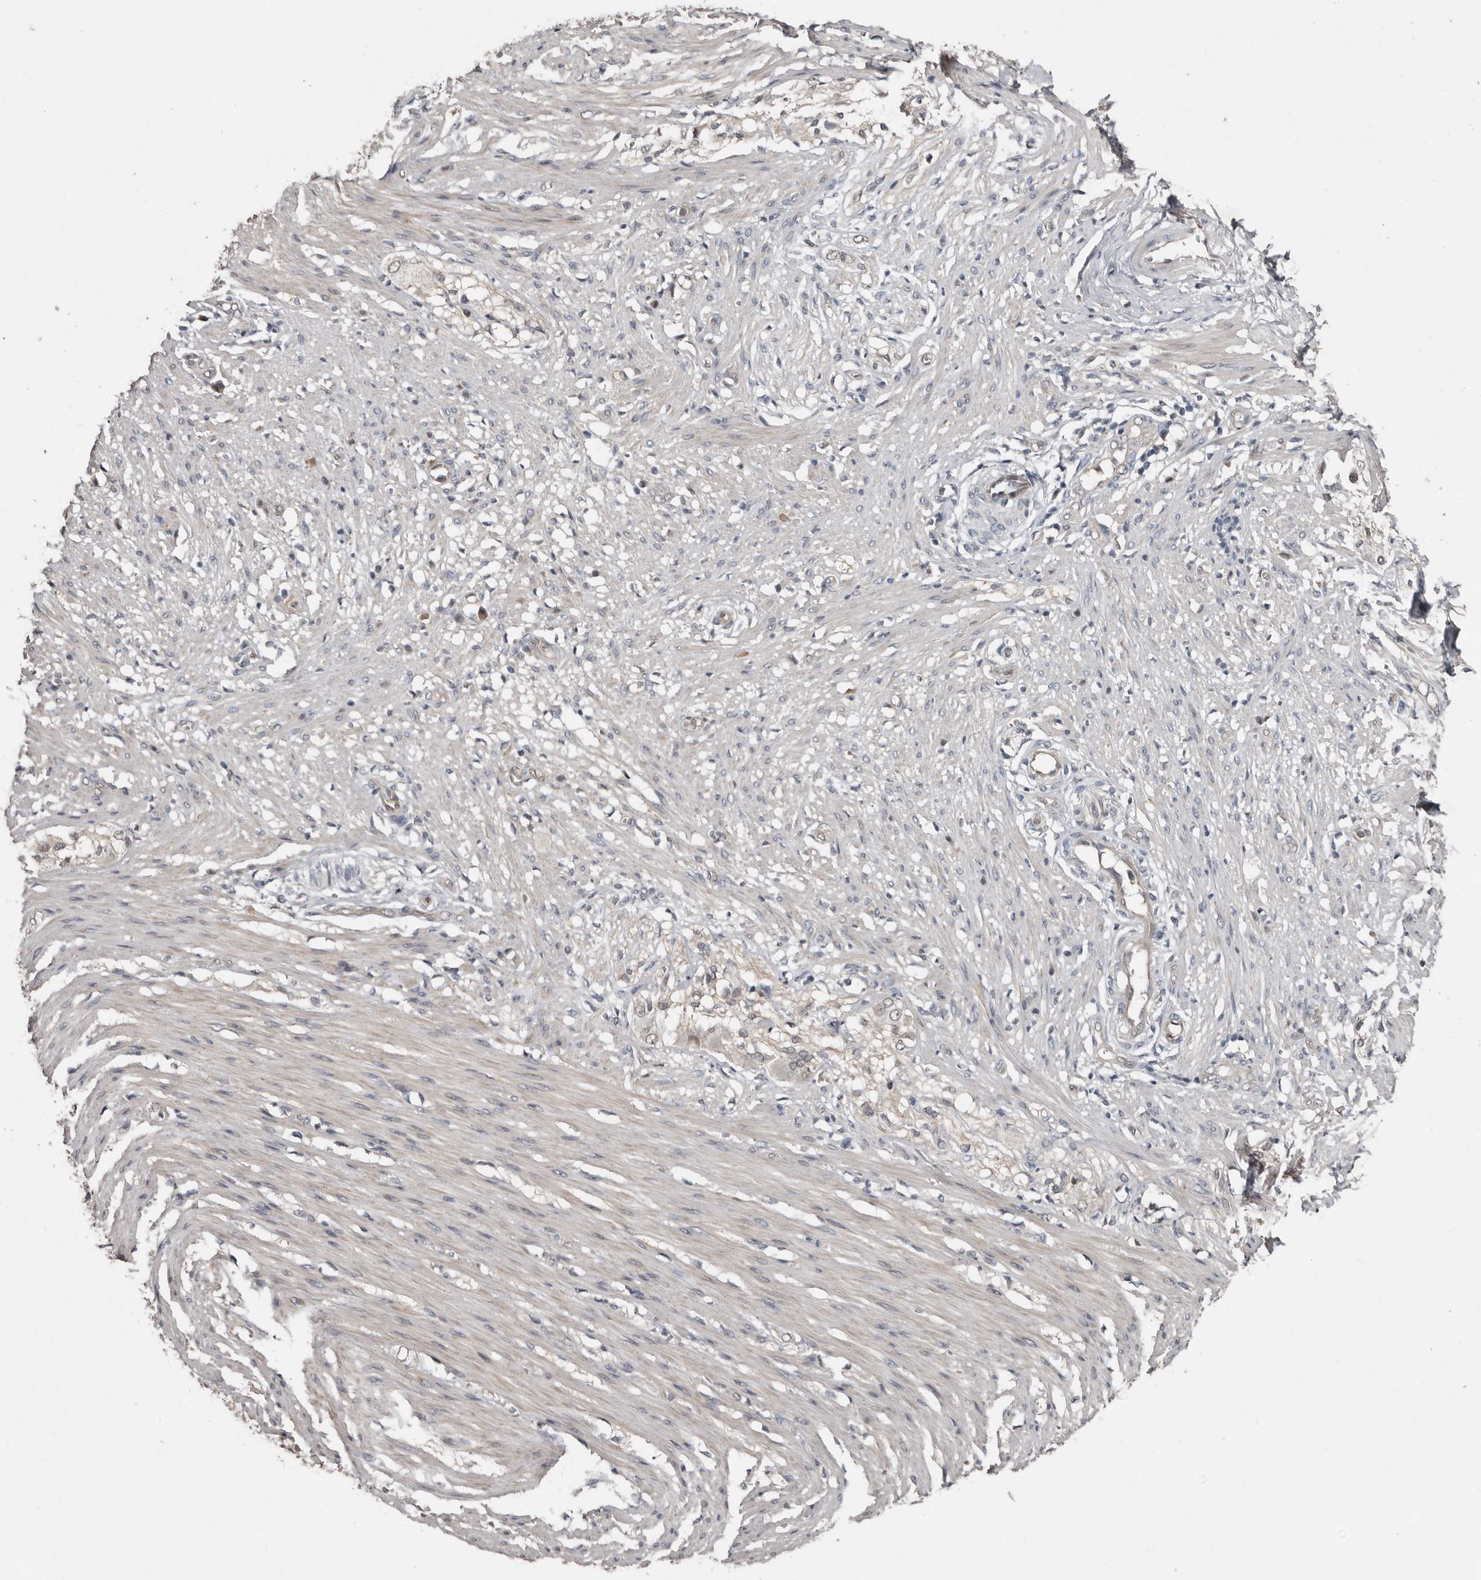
{"staining": {"intensity": "weak", "quantity": "25%-75%", "location": "cytoplasmic/membranous"}, "tissue": "smooth muscle", "cell_type": "Smooth muscle cells", "image_type": "normal", "snomed": [{"axis": "morphology", "description": "Normal tissue, NOS"}, {"axis": "morphology", "description": "Adenocarcinoma, NOS"}, {"axis": "topography", "description": "Colon"}, {"axis": "topography", "description": "Peripheral nerve tissue"}], "caption": "The photomicrograph shows immunohistochemical staining of normal smooth muscle. There is weak cytoplasmic/membranous expression is seen in approximately 25%-75% of smooth muscle cells.", "gene": "RBKS", "patient": {"sex": "male", "age": 14}}